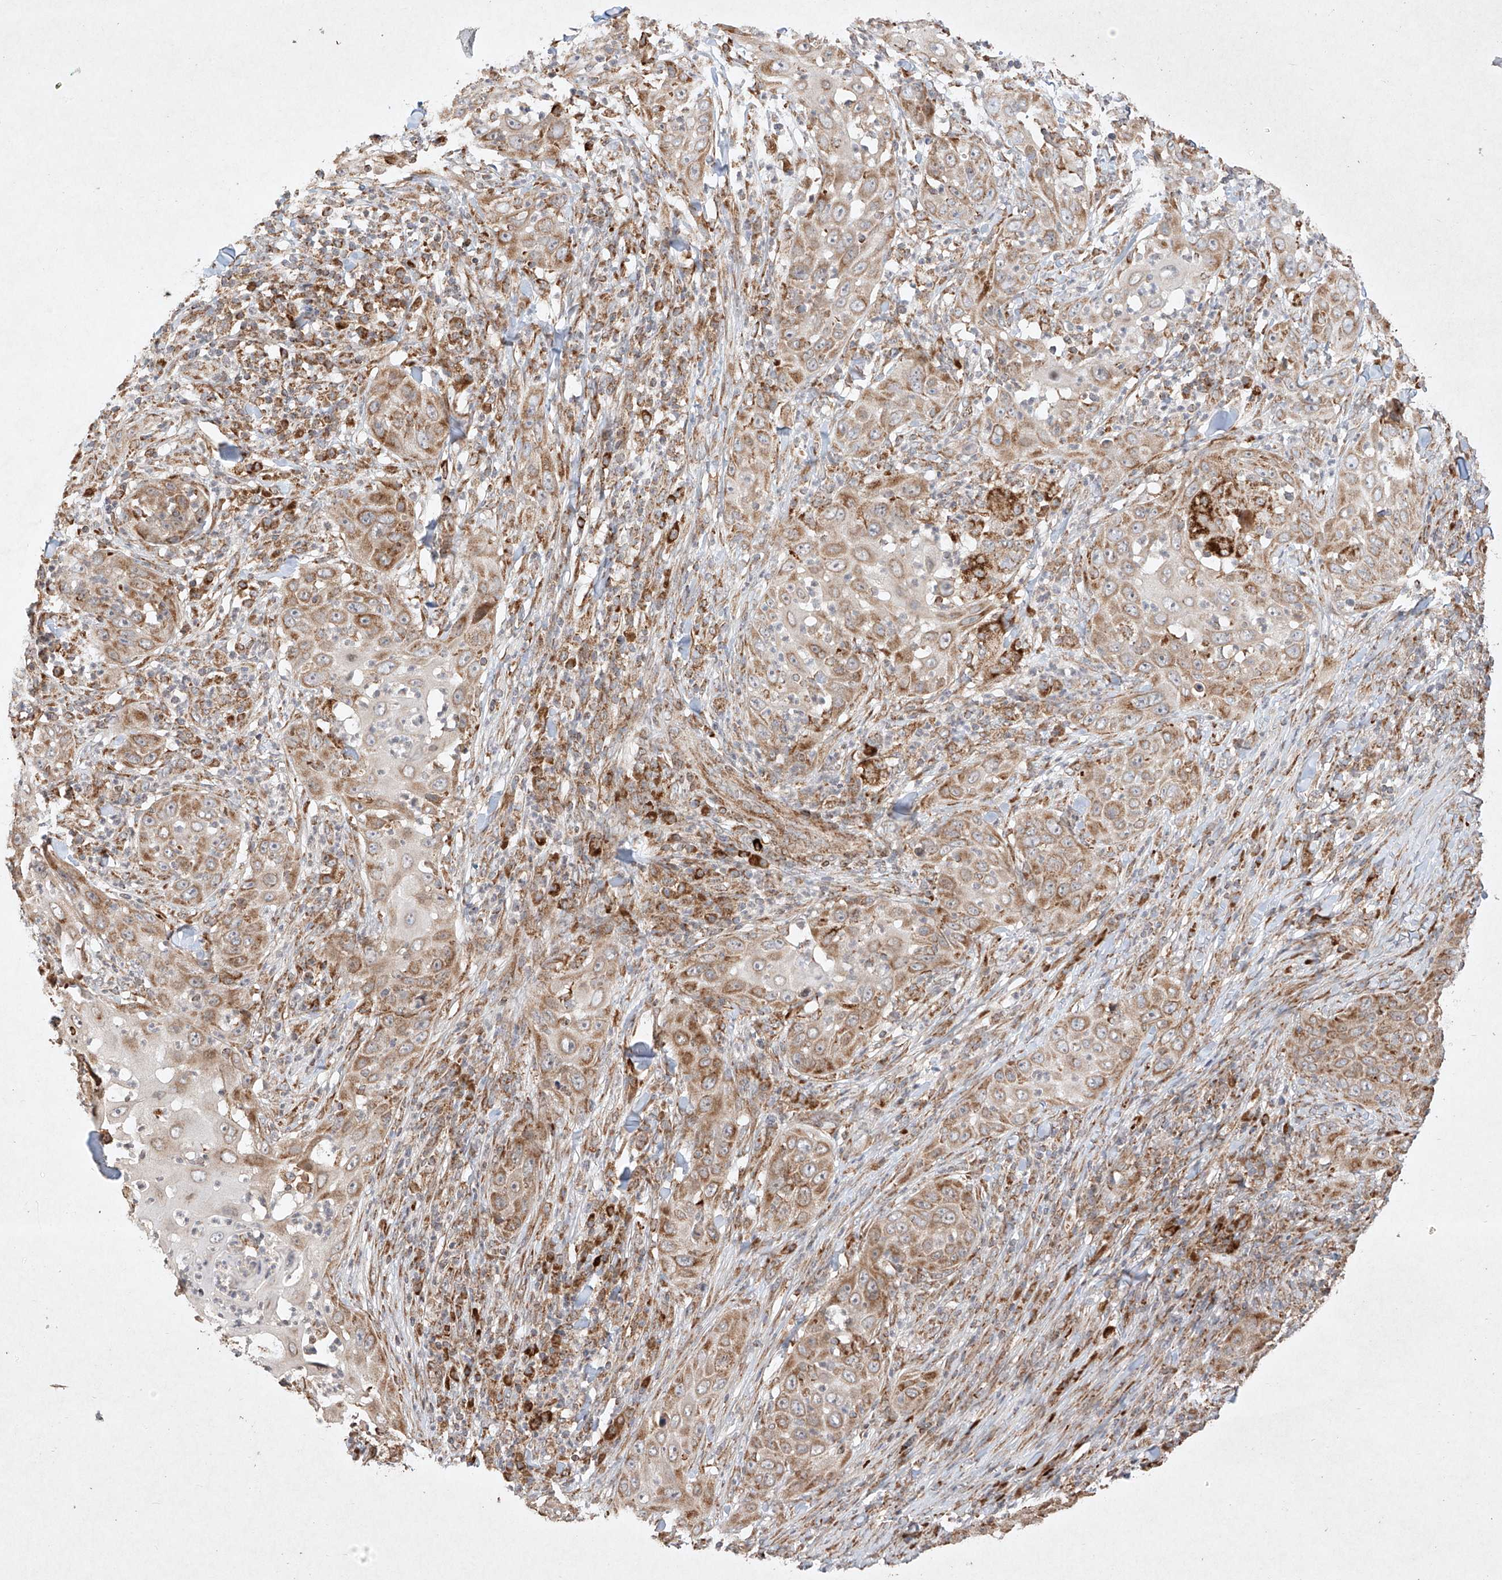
{"staining": {"intensity": "moderate", "quantity": ">75%", "location": "cytoplasmic/membranous"}, "tissue": "skin cancer", "cell_type": "Tumor cells", "image_type": "cancer", "snomed": [{"axis": "morphology", "description": "Squamous cell carcinoma, NOS"}, {"axis": "topography", "description": "Skin"}], "caption": "This photomicrograph shows IHC staining of human squamous cell carcinoma (skin), with medium moderate cytoplasmic/membranous positivity in approximately >75% of tumor cells.", "gene": "SEMA3B", "patient": {"sex": "female", "age": 44}}